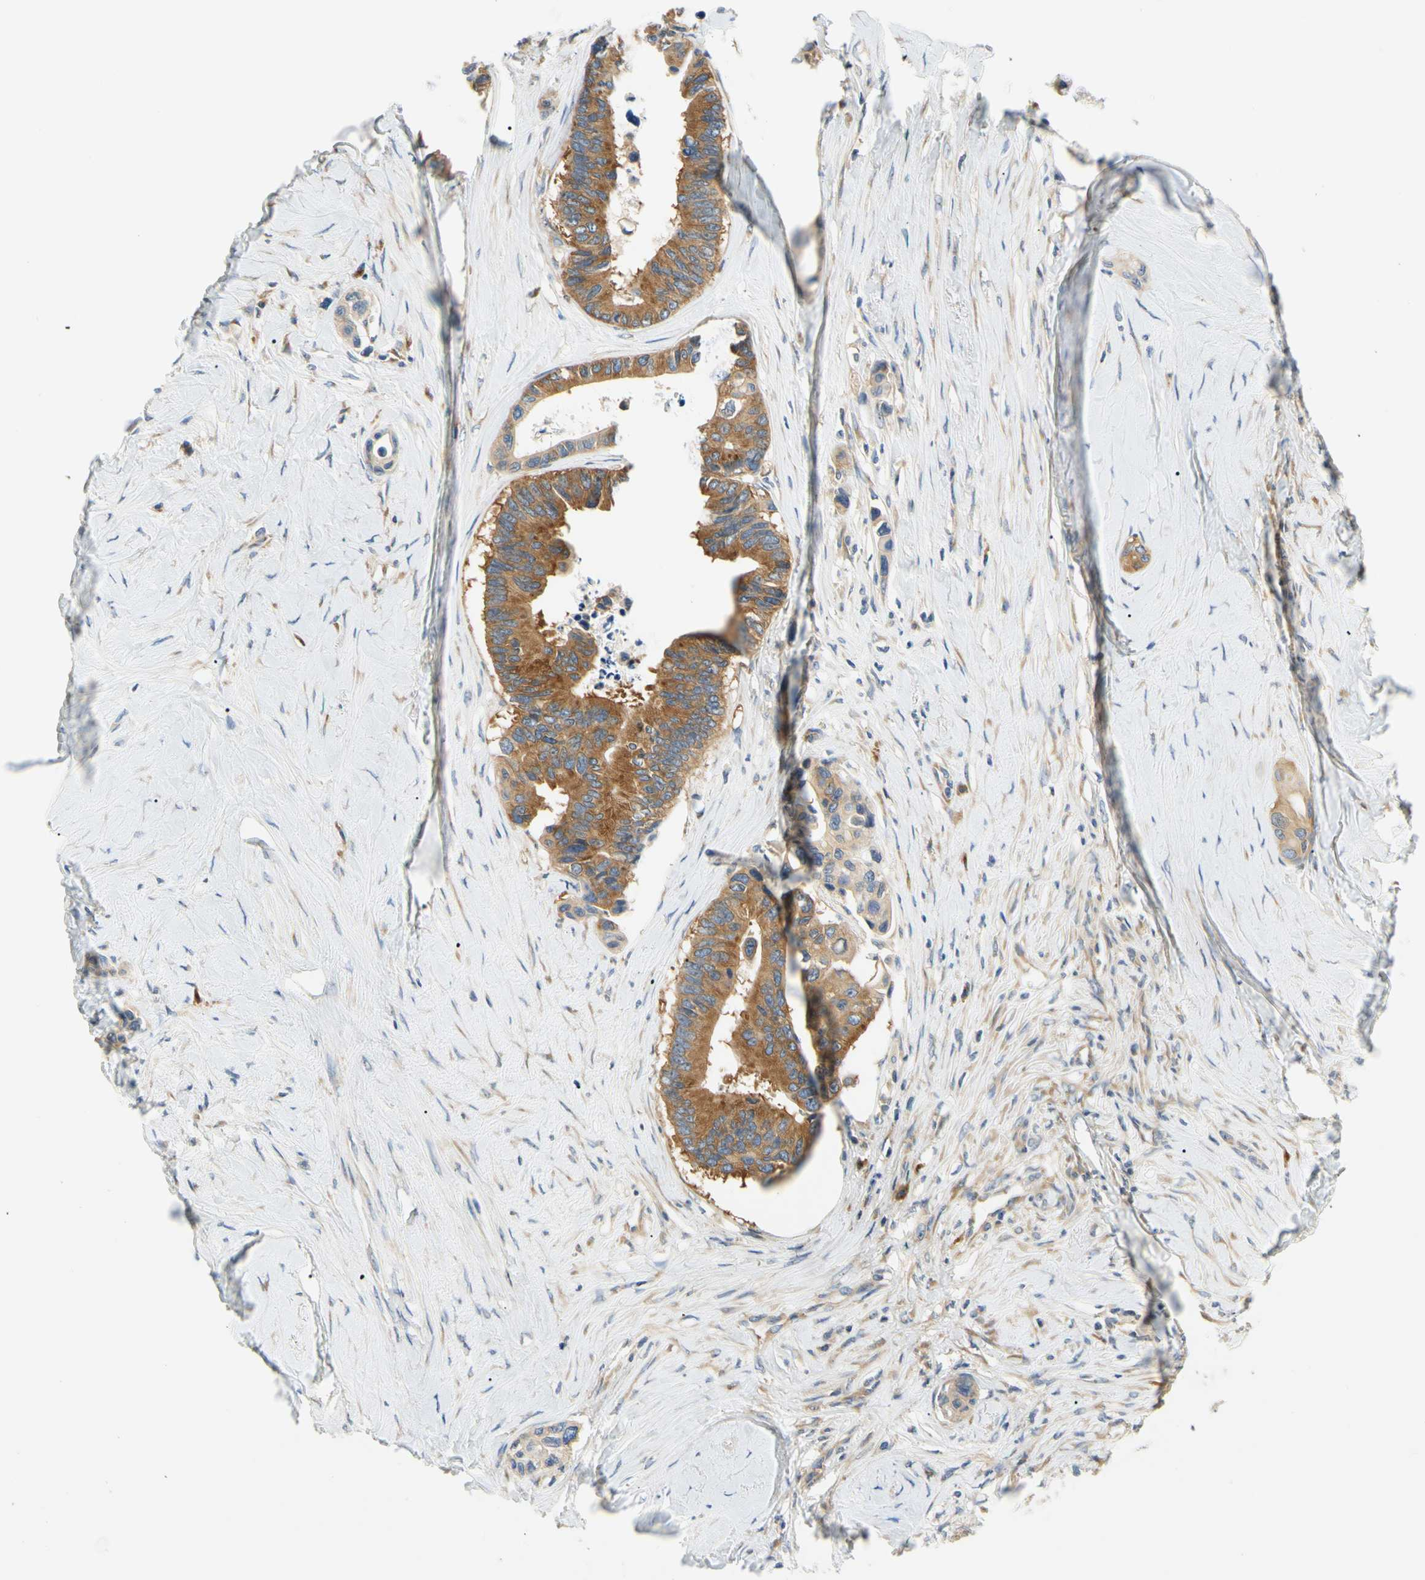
{"staining": {"intensity": "moderate", "quantity": ">75%", "location": "cytoplasmic/membranous"}, "tissue": "colorectal cancer", "cell_type": "Tumor cells", "image_type": "cancer", "snomed": [{"axis": "morphology", "description": "Normal tissue, NOS"}, {"axis": "morphology", "description": "Adenocarcinoma, NOS"}, {"axis": "topography", "description": "Colon"}], "caption": "Immunohistochemical staining of human colorectal adenocarcinoma exhibits medium levels of moderate cytoplasmic/membranous staining in about >75% of tumor cells. (DAB = brown stain, brightfield microscopy at high magnification).", "gene": "LRRC47", "patient": {"sex": "male", "age": 82}}